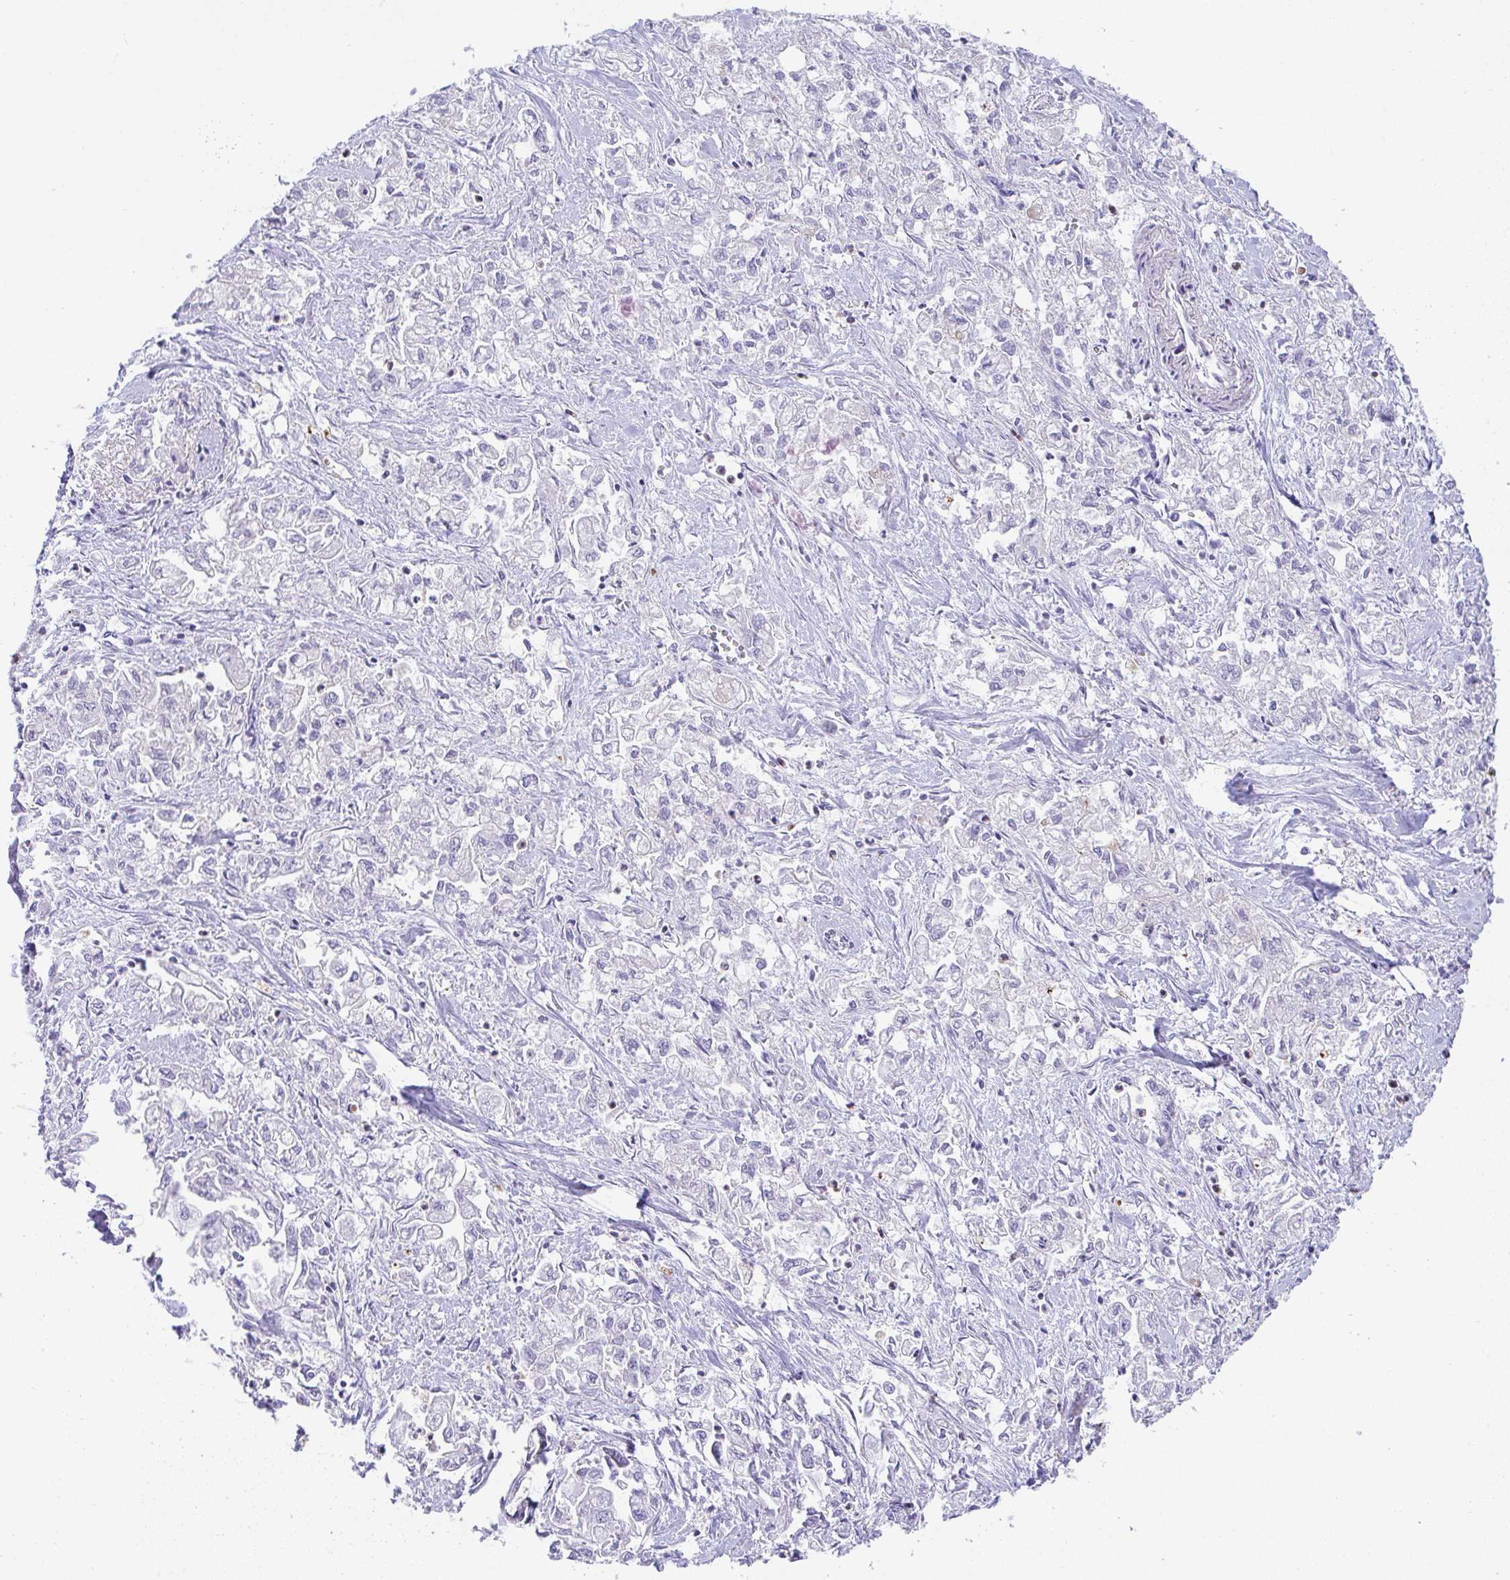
{"staining": {"intensity": "negative", "quantity": "none", "location": "none"}, "tissue": "pancreatic cancer", "cell_type": "Tumor cells", "image_type": "cancer", "snomed": [{"axis": "morphology", "description": "Adenocarcinoma, NOS"}, {"axis": "topography", "description": "Pancreas"}], "caption": "Pancreatic cancer stained for a protein using immunohistochemistry (IHC) exhibits no positivity tumor cells.", "gene": "TNFAIP8", "patient": {"sex": "male", "age": 72}}